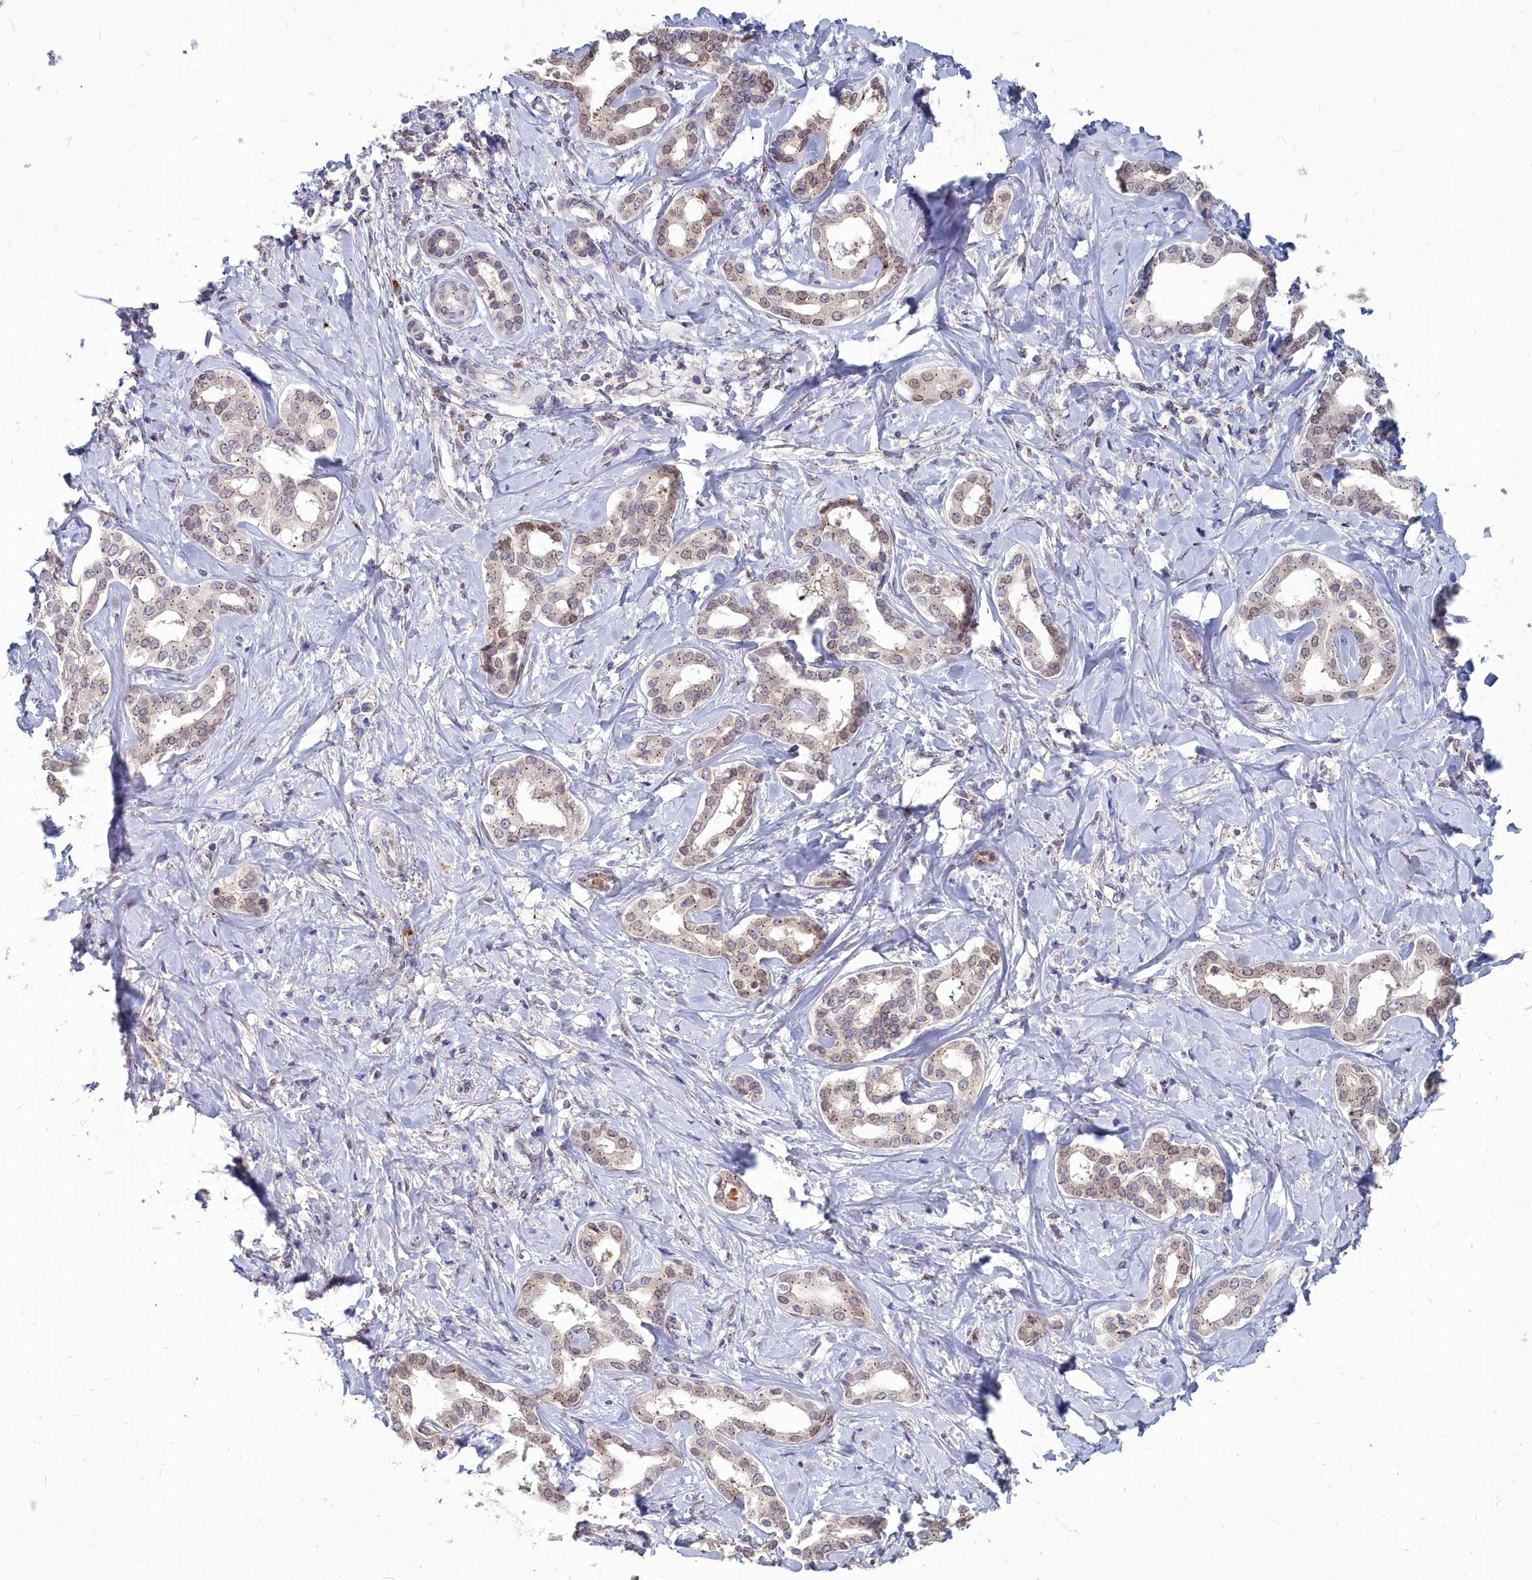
{"staining": {"intensity": "weak", "quantity": "25%-75%", "location": "cytoplasmic/membranous,nuclear"}, "tissue": "liver cancer", "cell_type": "Tumor cells", "image_type": "cancer", "snomed": [{"axis": "morphology", "description": "Cholangiocarcinoma"}, {"axis": "topography", "description": "Liver"}], "caption": "IHC of liver cancer shows low levels of weak cytoplasmic/membranous and nuclear positivity in approximately 25%-75% of tumor cells.", "gene": "NOXA1", "patient": {"sex": "female", "age": 77}}